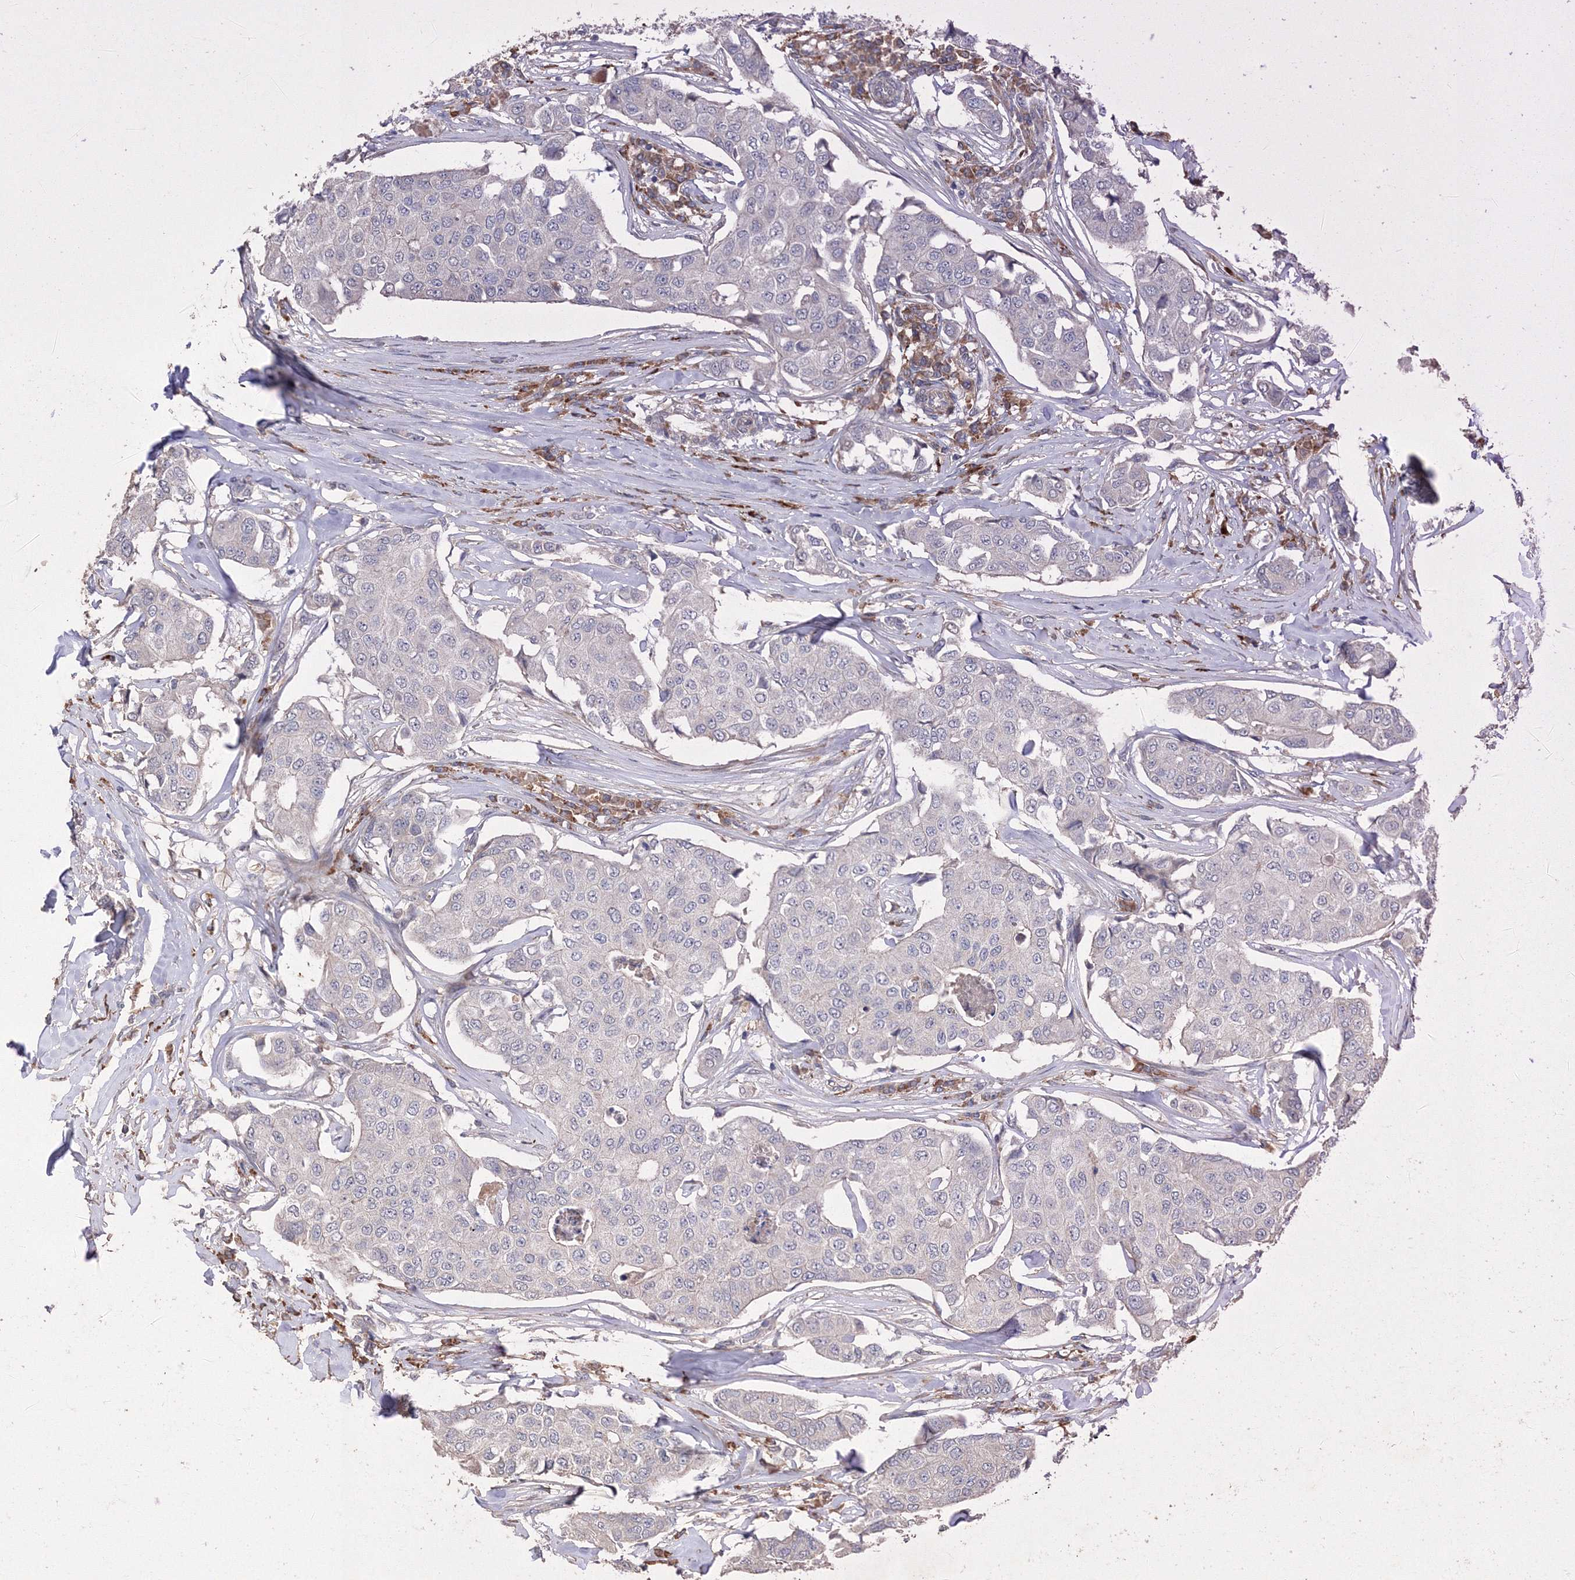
{"staining": {"intensity": "negative", "quantity": "none", "location": "none"}, "tissue": "breast cancer", "cell_type": "Tumor cells", "image_type": "cancer", "snomed": [{"axis": "morphology", "description": "Duct carcinoma"}, {"axis": "topography", "description": "Breast"}], "caption": "A histopathology image of human breast cancer is negative for staining in tumor cells. Nuclei are stained in blue.", "gene": "NALF2", "patient": {"sex": "female", "age": 80}}